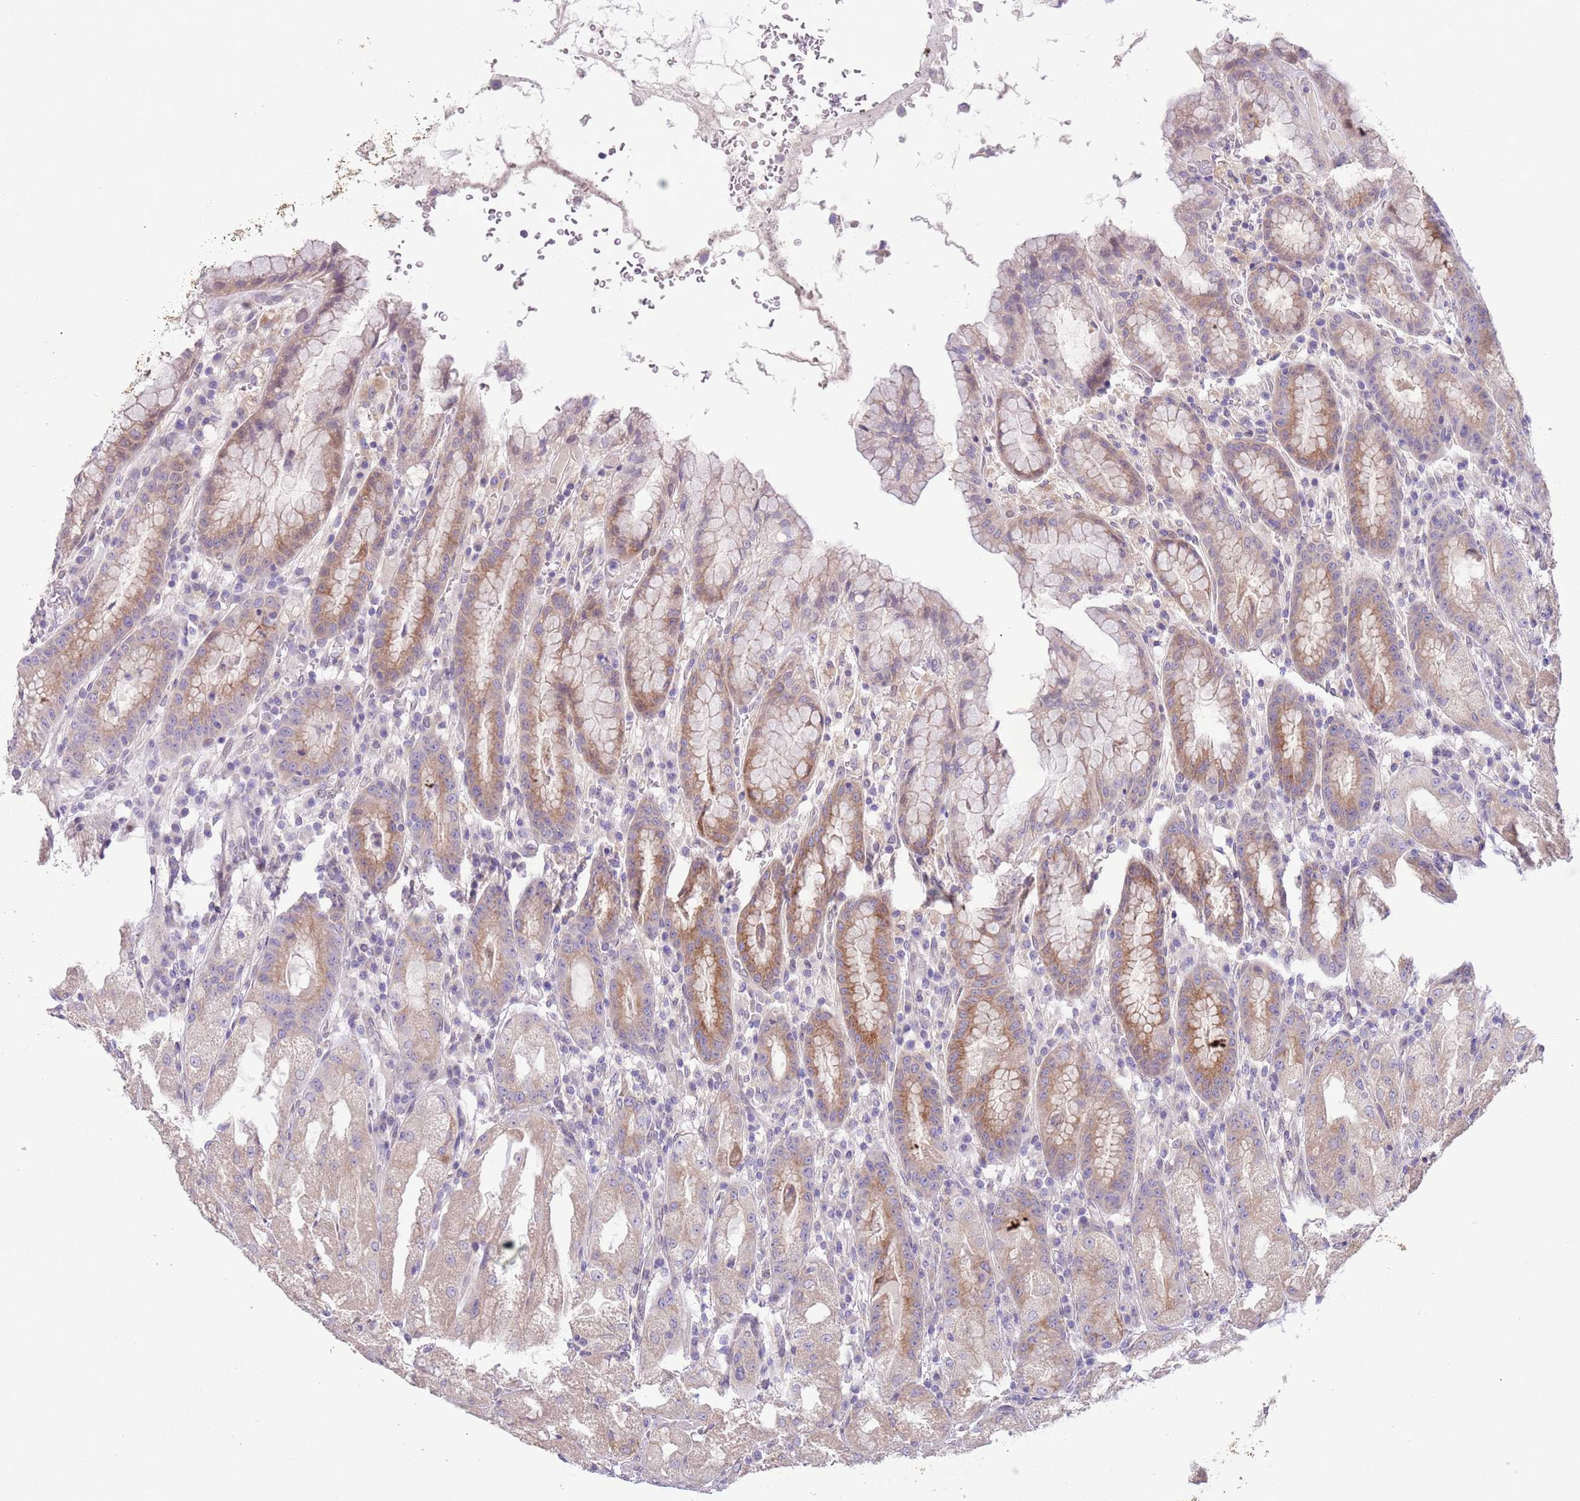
{"staining": {"intensity": "moderate", "quantity": "25%-75%", "location": "cytoplasmic/membranous"}, "tissue": "stomach", "cell_type": "Glandular cells", "image_type": "normal", "snomed": [{"axis": "morphology", "description": "Normal tissue, NOS"}, {"axis": "topography", "description": "Stomach, upper"}], "caption": "DAB (3,3'-diaminobenzidine) immunohistochemical staining of normal human stomach displays moderate cytoplasmic/membranous protein positivity in approximately 25%-75% of glandular cells. (brown staining indicates protein expression, while blue staining denotes nuclei).", "gene": "CCND2", "patient": {"sex": "male", "age": 52}}